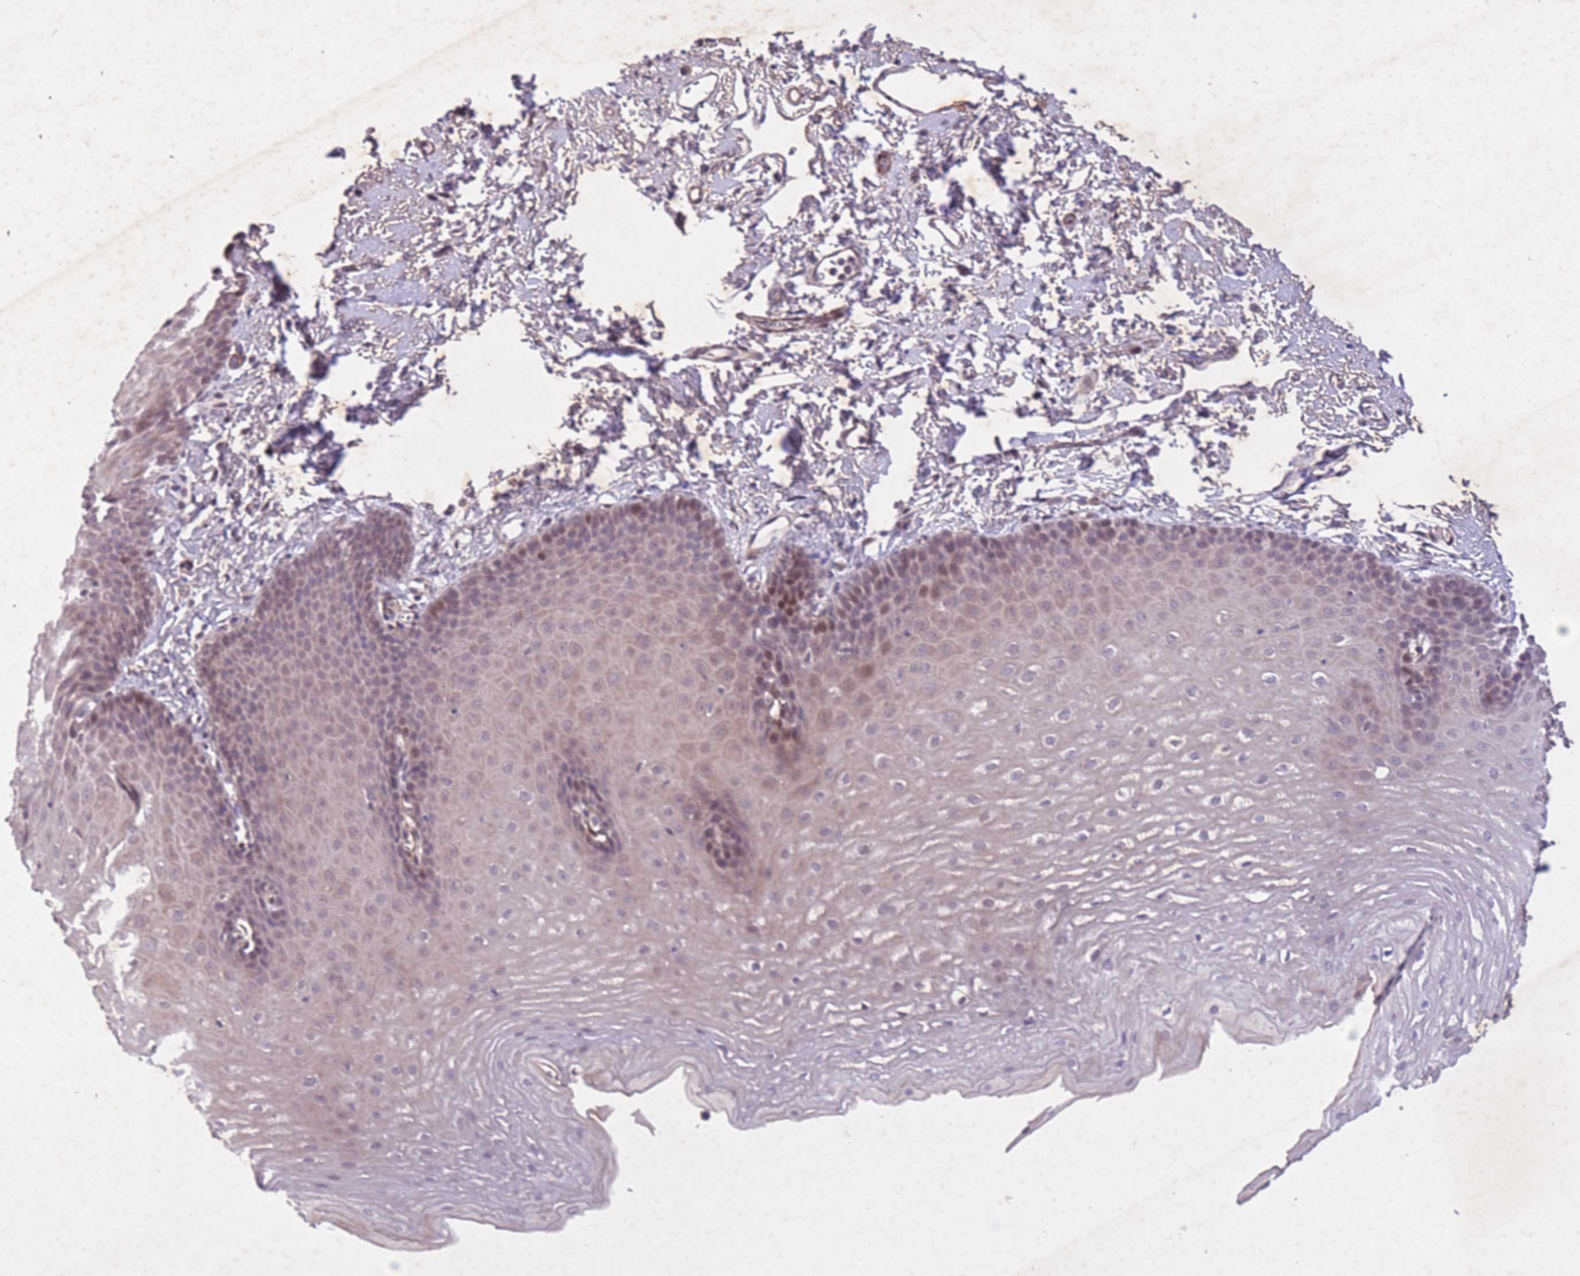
{"staining": {"intensity": "weak", "quantity": "25%-75%", "location": "nuclear"}, "tissue": "esophagus", "cell_type": "Squamous epithelial cells", "image_type": "normal", "snomed": [{"axis": "morphology", "description": "Normal tissue, NOS"}, {"axis": "topography", "description": "Esophagus"}], "caption": "Human esophagus stained for a protein (brown) demonstrates weak nuclear positive expression in about 25%-75% of squamous epithelial cells.", "gene": "CBX6", "patient": {"sex": "male", "age": 70}}